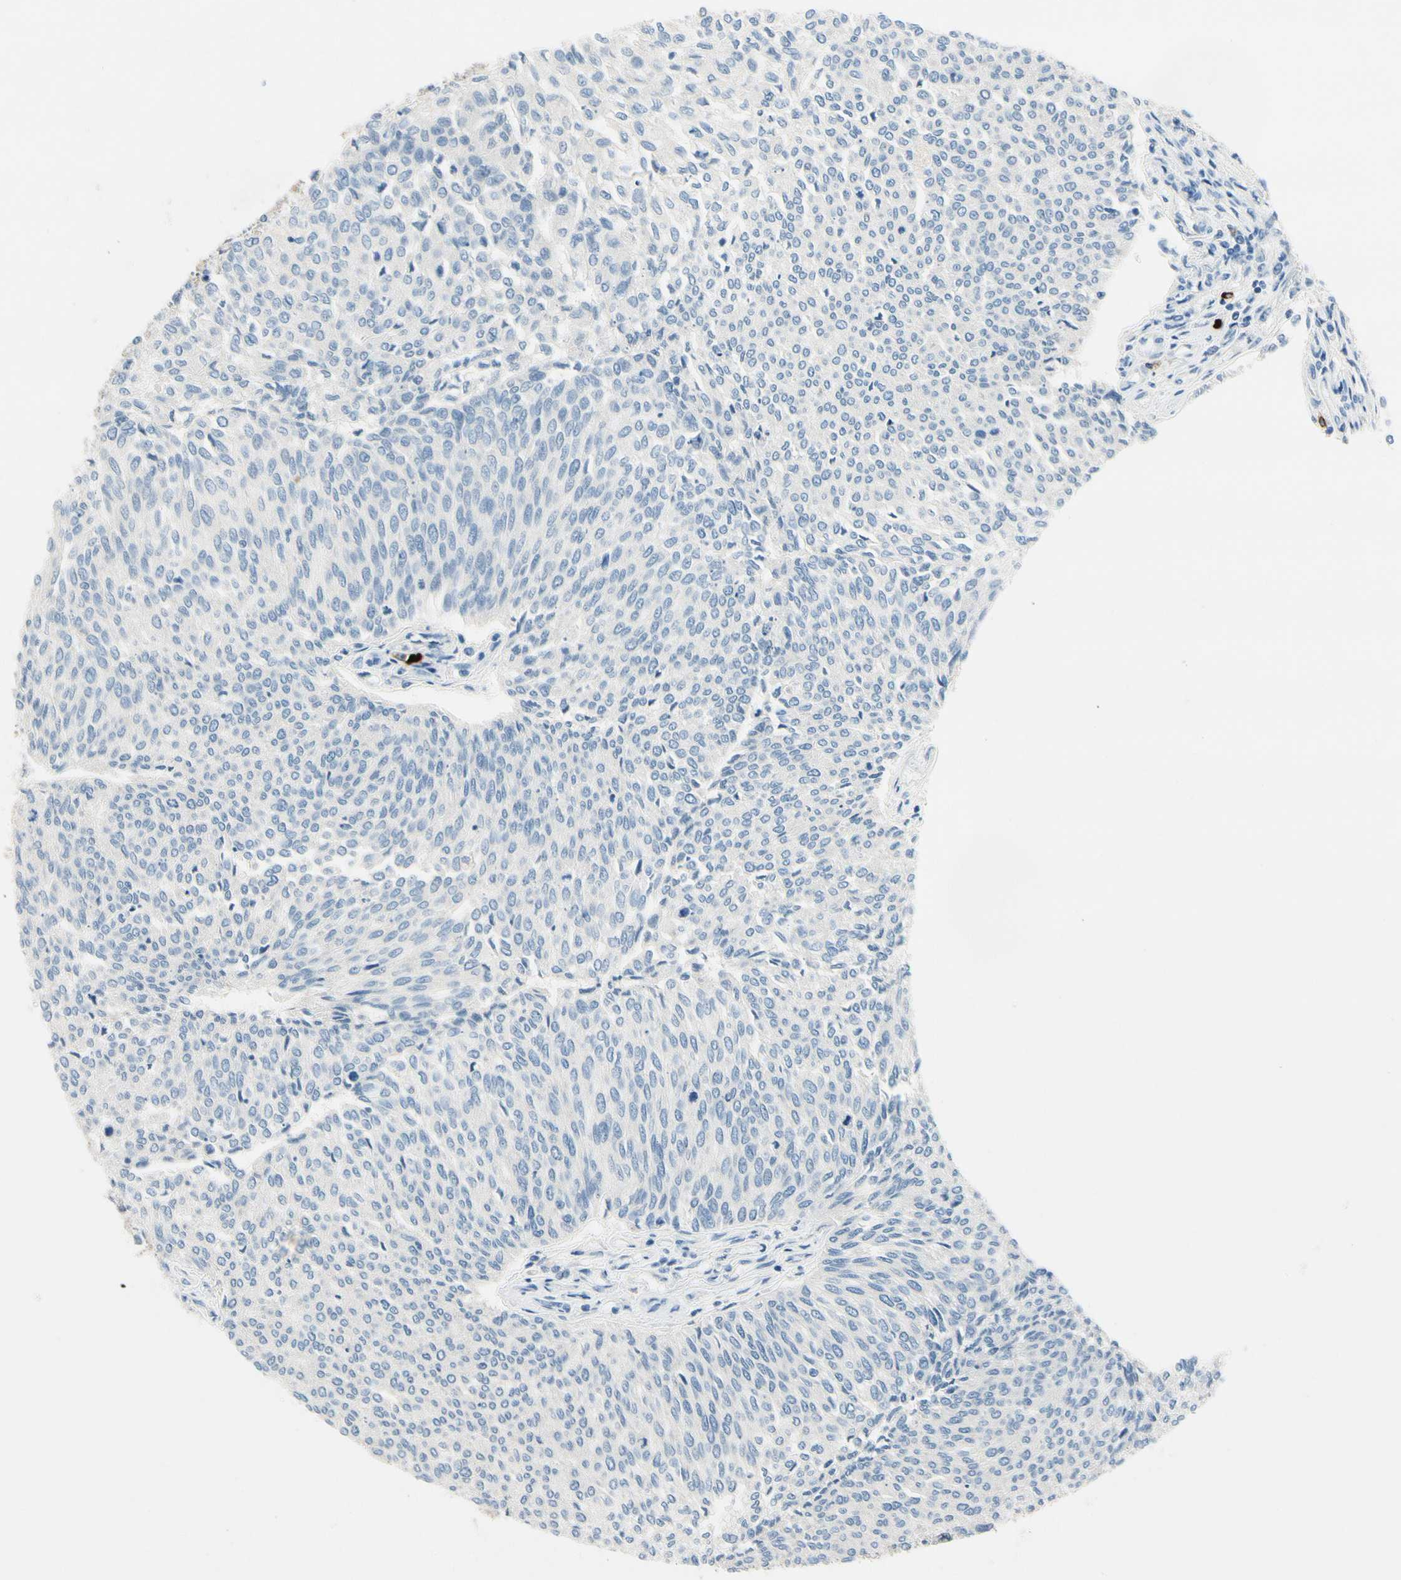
{"staining": {"intensity": "negative", "quantity": "none", "location": "none"}, "tissue": "urothelial cancer", "cell_type": "Tumor cells", "image_type": "cancer", "snomed": [{"axis": "morphology", "description": "Urothelial carcinoma, Low grade"}, {"axis": "topography", "description": "Urinary bladder"}], "caption": "Human urothelial cancer stained for a protein using immunohistochemistry shows no positivity in tumor cells.", "gene": "CPA3", "patient": {"sex": "female", "age": 79}}